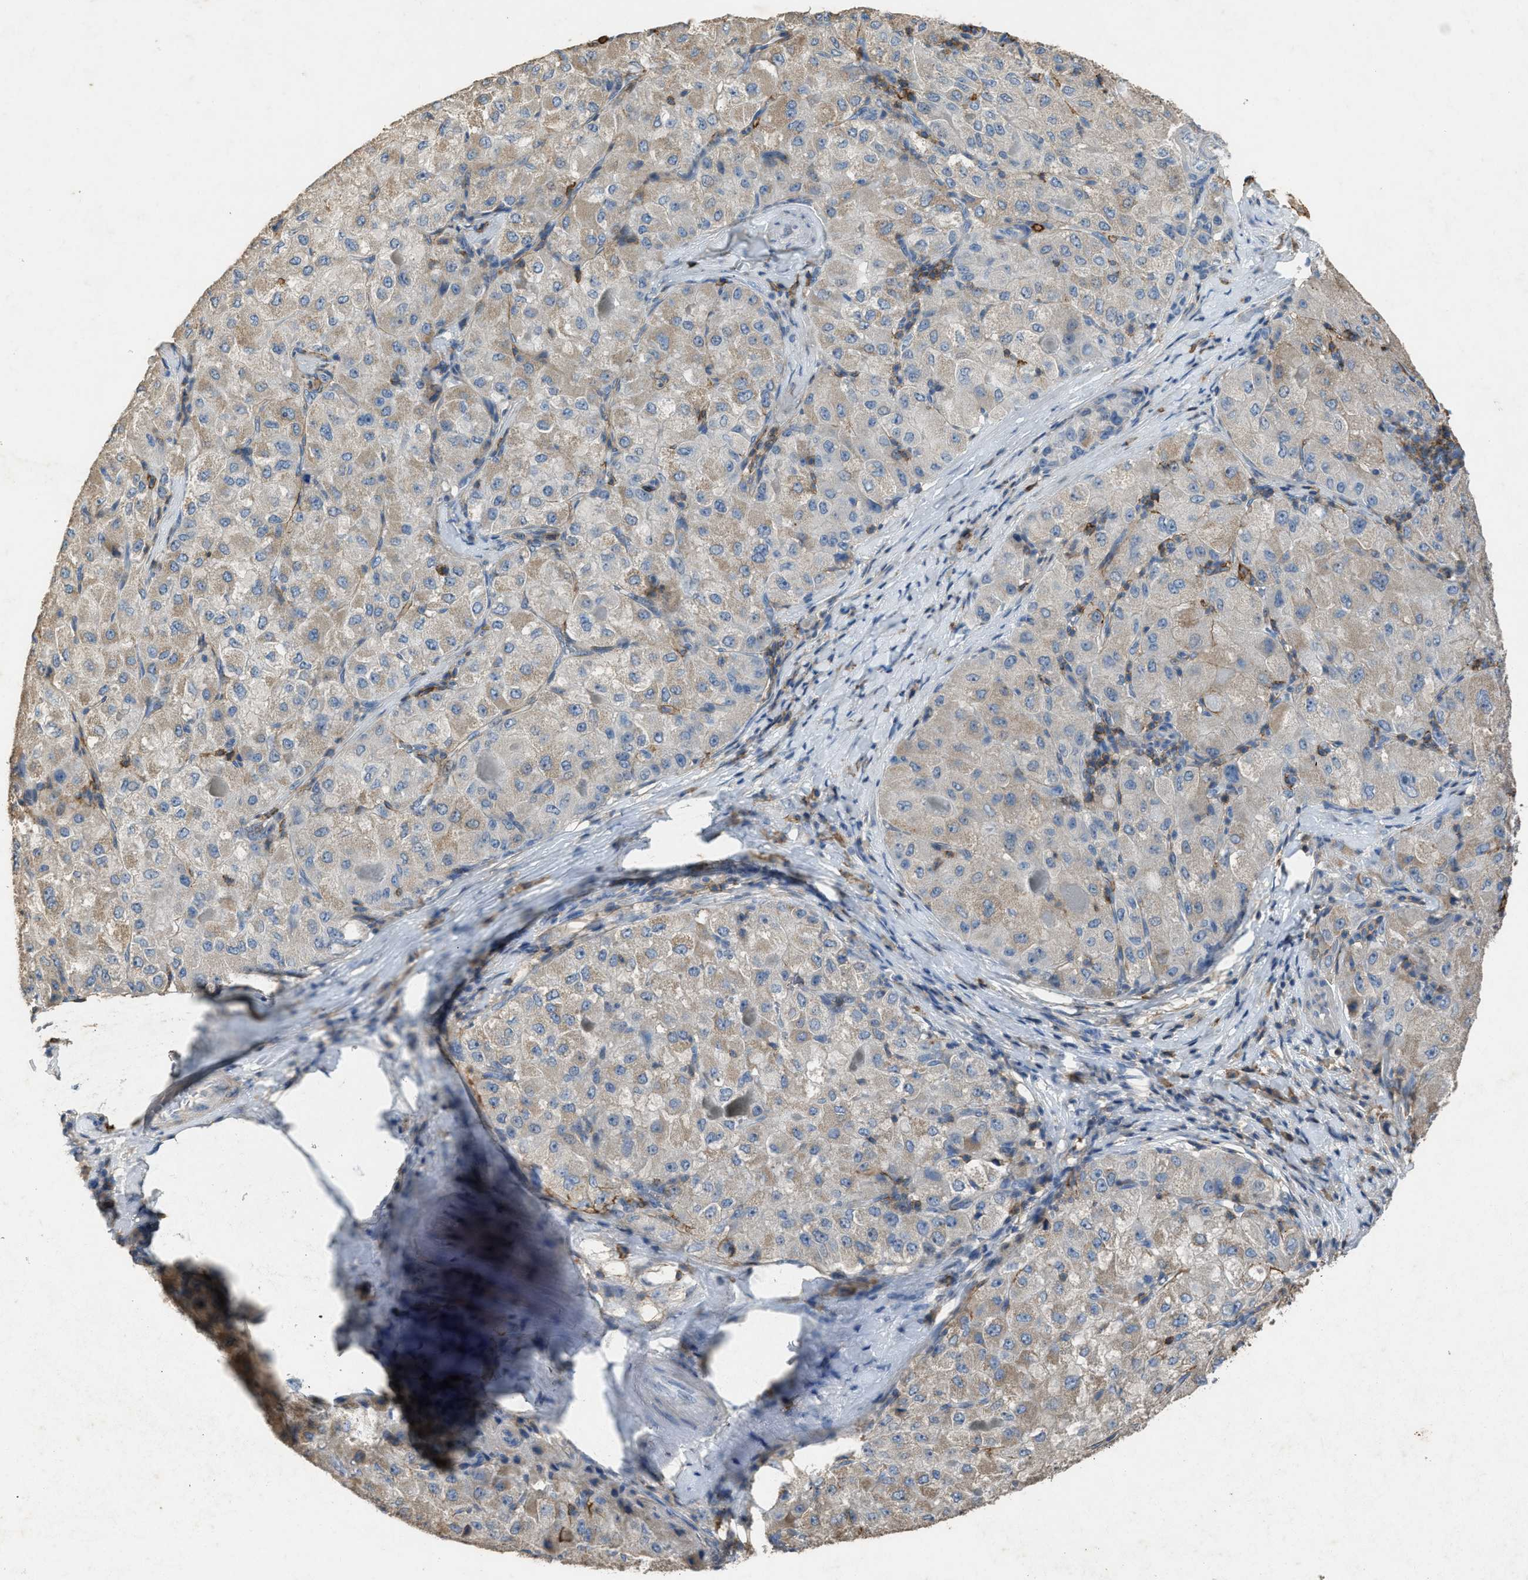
{"staining": {"intensity": "moderate", "quantity": "<25%", "location": "cytoplasmic/membranous"}, "tissue": "liver cancer", "cell_type": "Tumor cells", "image_type": "cancer", "snomed": [{"axis": "morphology", "description": "Carcinoma, Hepatocellular, NOS"}, {"axis": "topography", "description": "Liver"}], "caption": "Liver hepatocellular carcinoma stained with a protein marker exhibits moderate staining in tumor cells.", "gene": "OR51E1", "patient": {"sex": "male", "age": 80}}